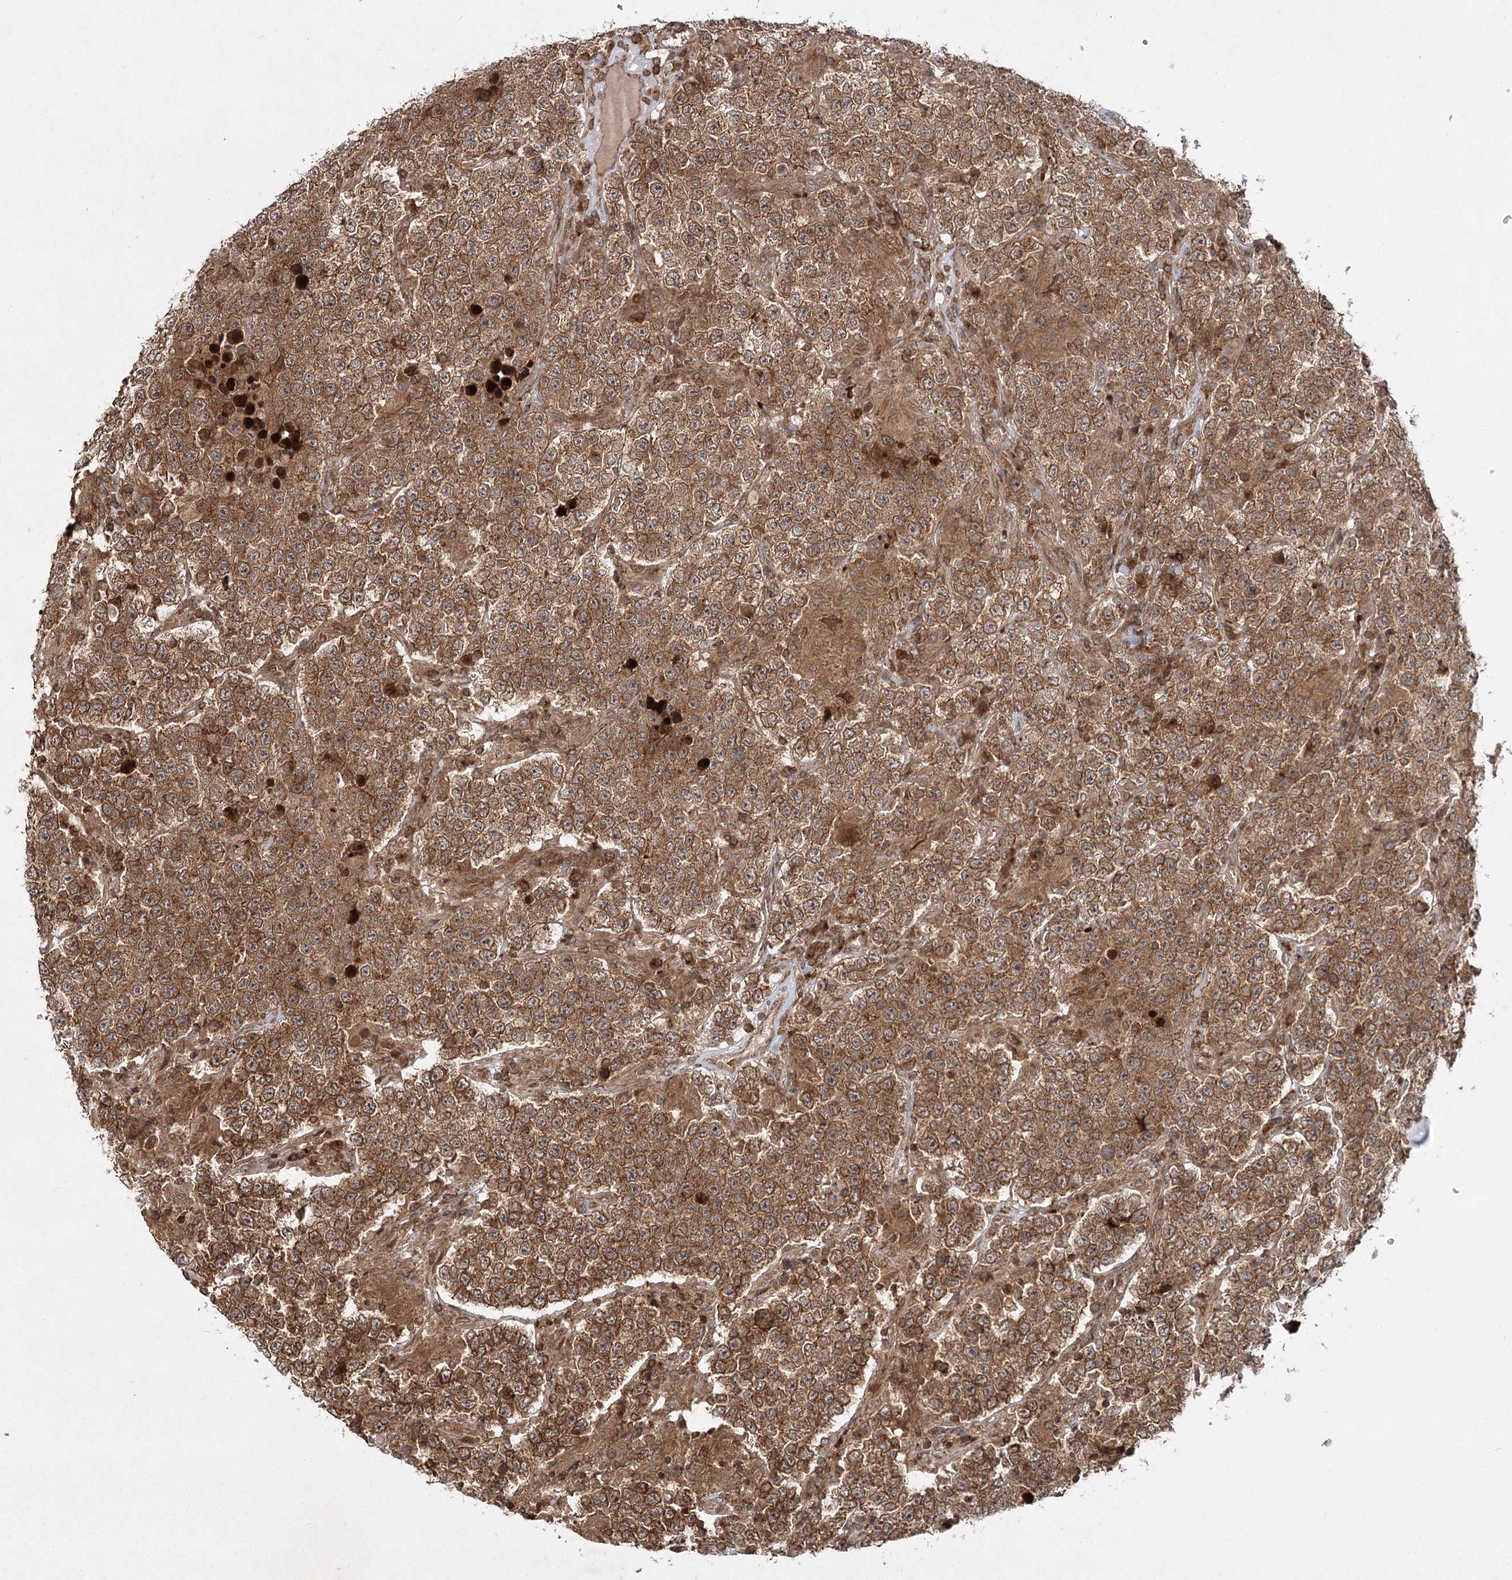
{"staining": {"intensity": "moderate", "quantity": ">75%", "location": "cytoplasmic/membranous"}, "tissue": "testis cancer", "cell_type": "Tumor cells", "image_type": "cancer", "snomed": [{"axis": "morphology", "description": "Normal tissue, NOS"}, {"axis": "morphology", "description": "Urothelial carcinoma, High grade"}, {"axis": "morphology", "description": "Seminoma, NOS"}, {"axis": "morphology", "description": "Carcinoma, Embryonal, NOS"}, {"axis": "topography", "description": "Urinary bladder"}, {"axis": "topography", "description": "Testis"}], "caption": "A photomicrograph of testis seminoma stained for a protein shows moderate cytoplasmic/membranous brown staining in tumor cells.", "gene": "MDFIC", "patient": {"sex": "male", "age": 41}}